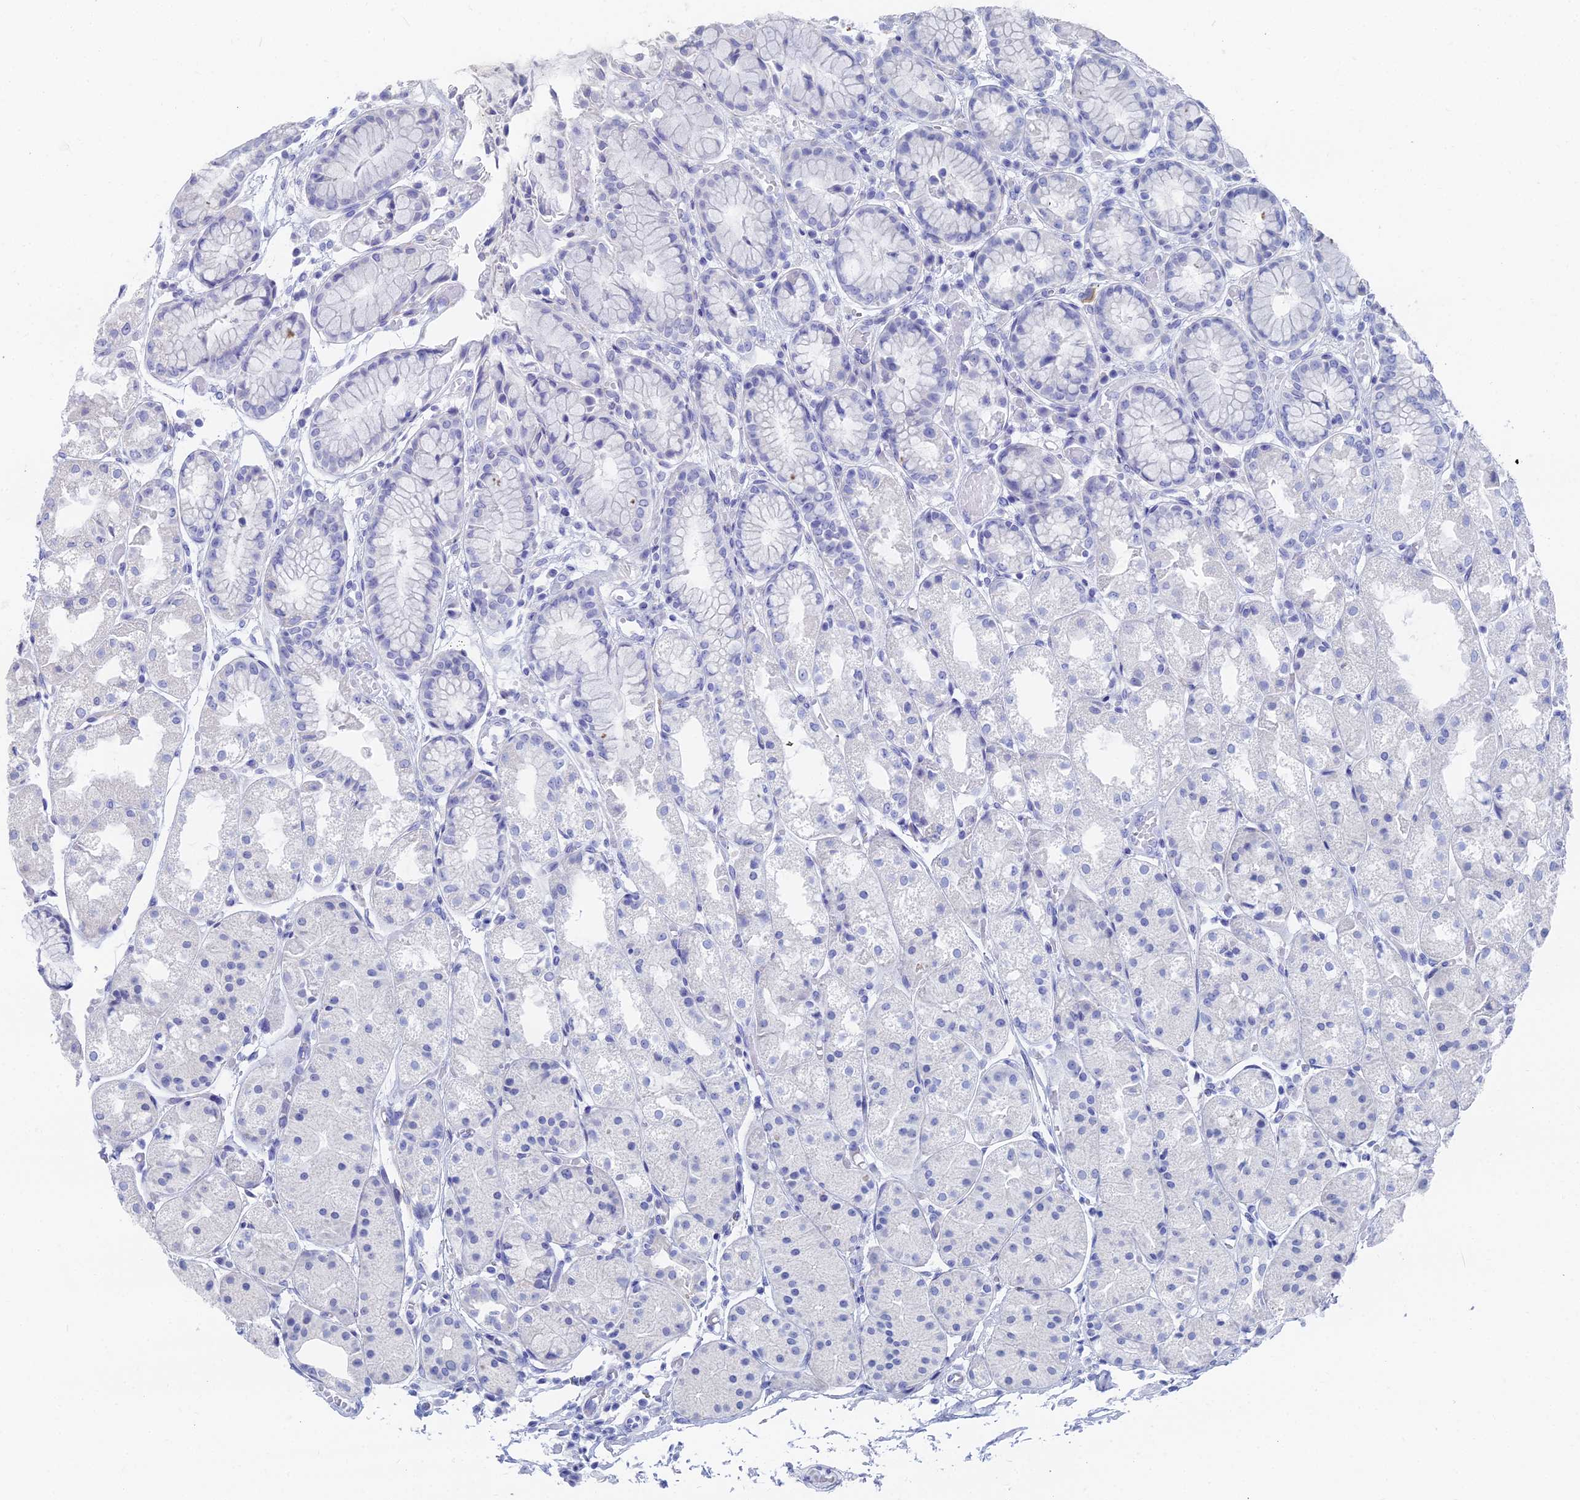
{"staining": {"intensity": "negative", "quantity": "none", "location": "none"}, "tissue": "stomach", "cell_type": "Glandular cells", "image_type": "normal", "snomed": [{"axis": "morphology", "description": "Normal tissue, NOS"}, {"axis": "topography", "description": "Stomach, upper"}], "caption": "This is an immunohistochemistry photomicrograph of unremarkable stomach. There is no staining in glandular cells.", "gene": "TNNT3", "patient": {"sex": "male", "age": 72}}